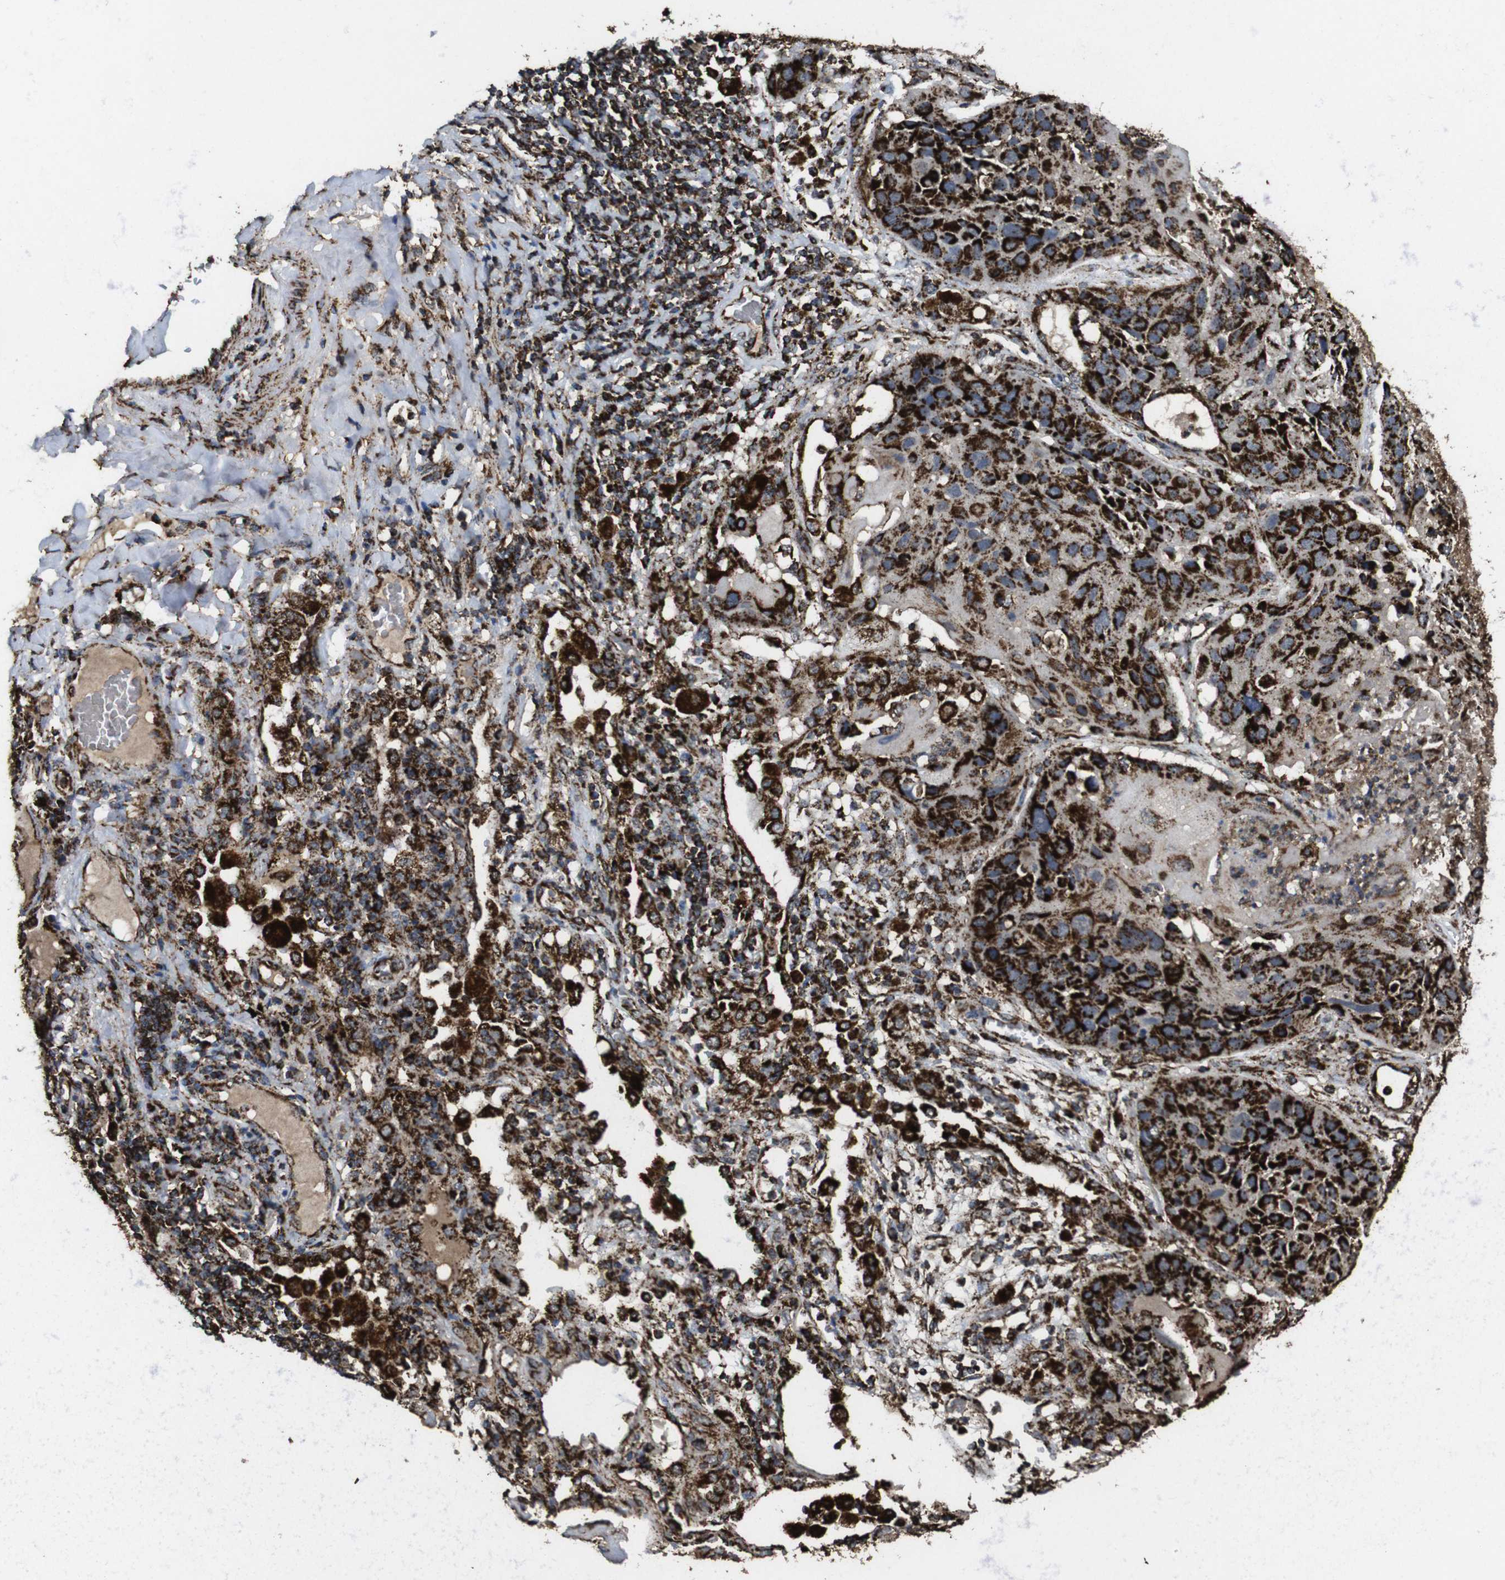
{"staining": {"intensity": "strong", "quantity": ">75%", "location": "cytoplasmic/membranous"}, "tissue": "lung cancer", "cell_type": "Tumor cells", "image_type": "cancer", "snomed": [{"axis": "morphology", "description": "Squamous cell carcinoma, NOS"}, {"axis": "topography", "description": "Lung"}], "caption": "Protein positivity by IHC displays strong cytoplasmic/membranous expression in approximately >75% of tumor cells in lung squamous cell carcinoma.", "gene": "ATP5F1A", "patient": {"sex": "male", "age": 57}}